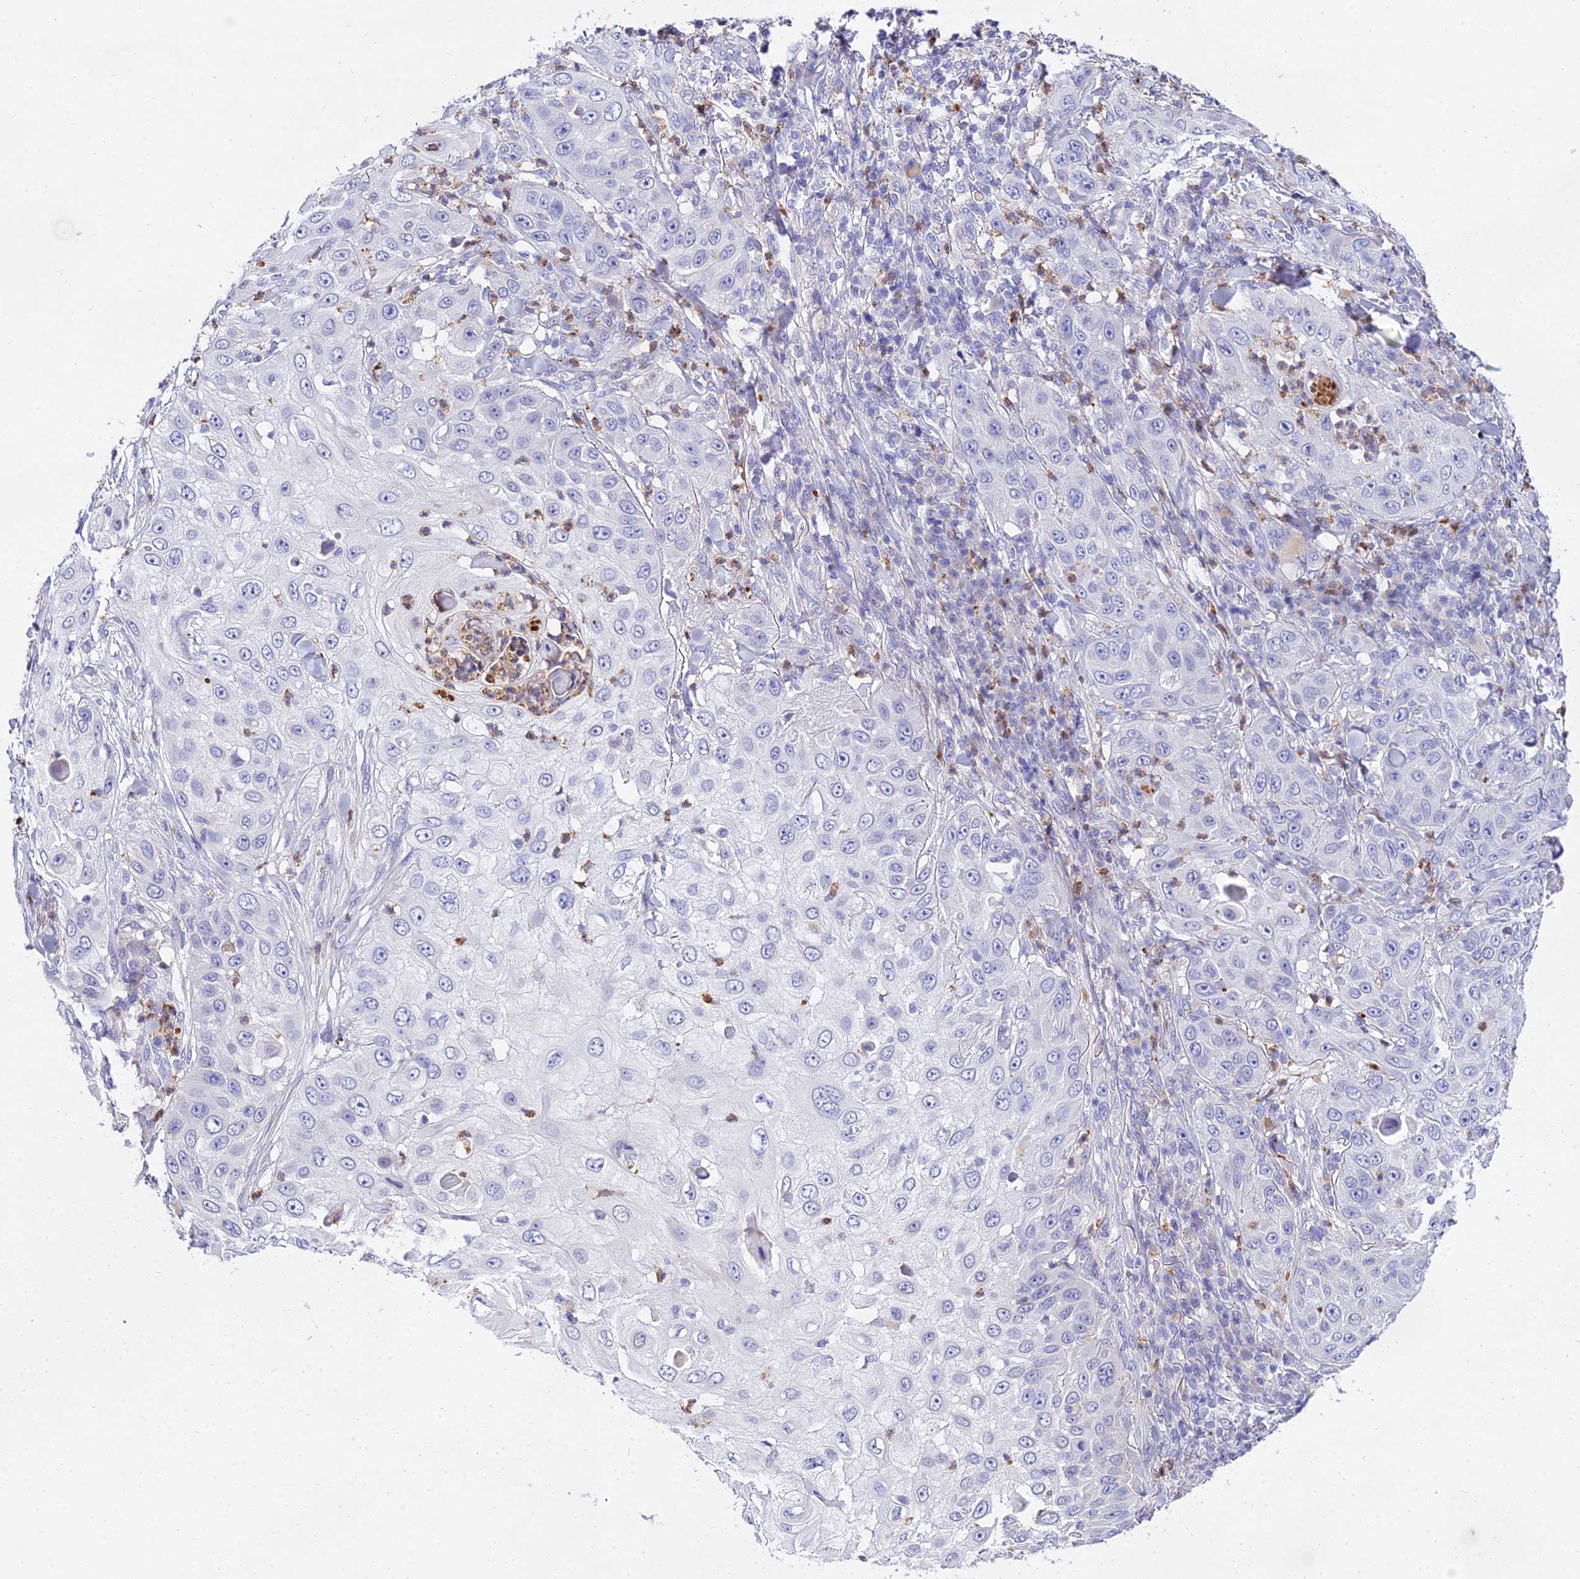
{"staining": {"intensity": "negative", "quantity": "none", "location": "none"}, "tissue": "skin cancer", "cell_type": "Tumor cells", "image_type": "cancer", "snomed": [{"axis": "morphology", "description": "Squamous cell carcinoma, NOS"}, {"axis": "topography", "description": "Skin"}], "caption": "Immunohistochemistry (IHC) micrograph of neoplastic tissue: human squamous cell carcinoma (skin) stained with DAB (3,3'-diaminobenzidine) displays no significant protein positivity in tumor cells.", "gene": "VWC2L", "patient": {"sex": "female", "age": 44}}